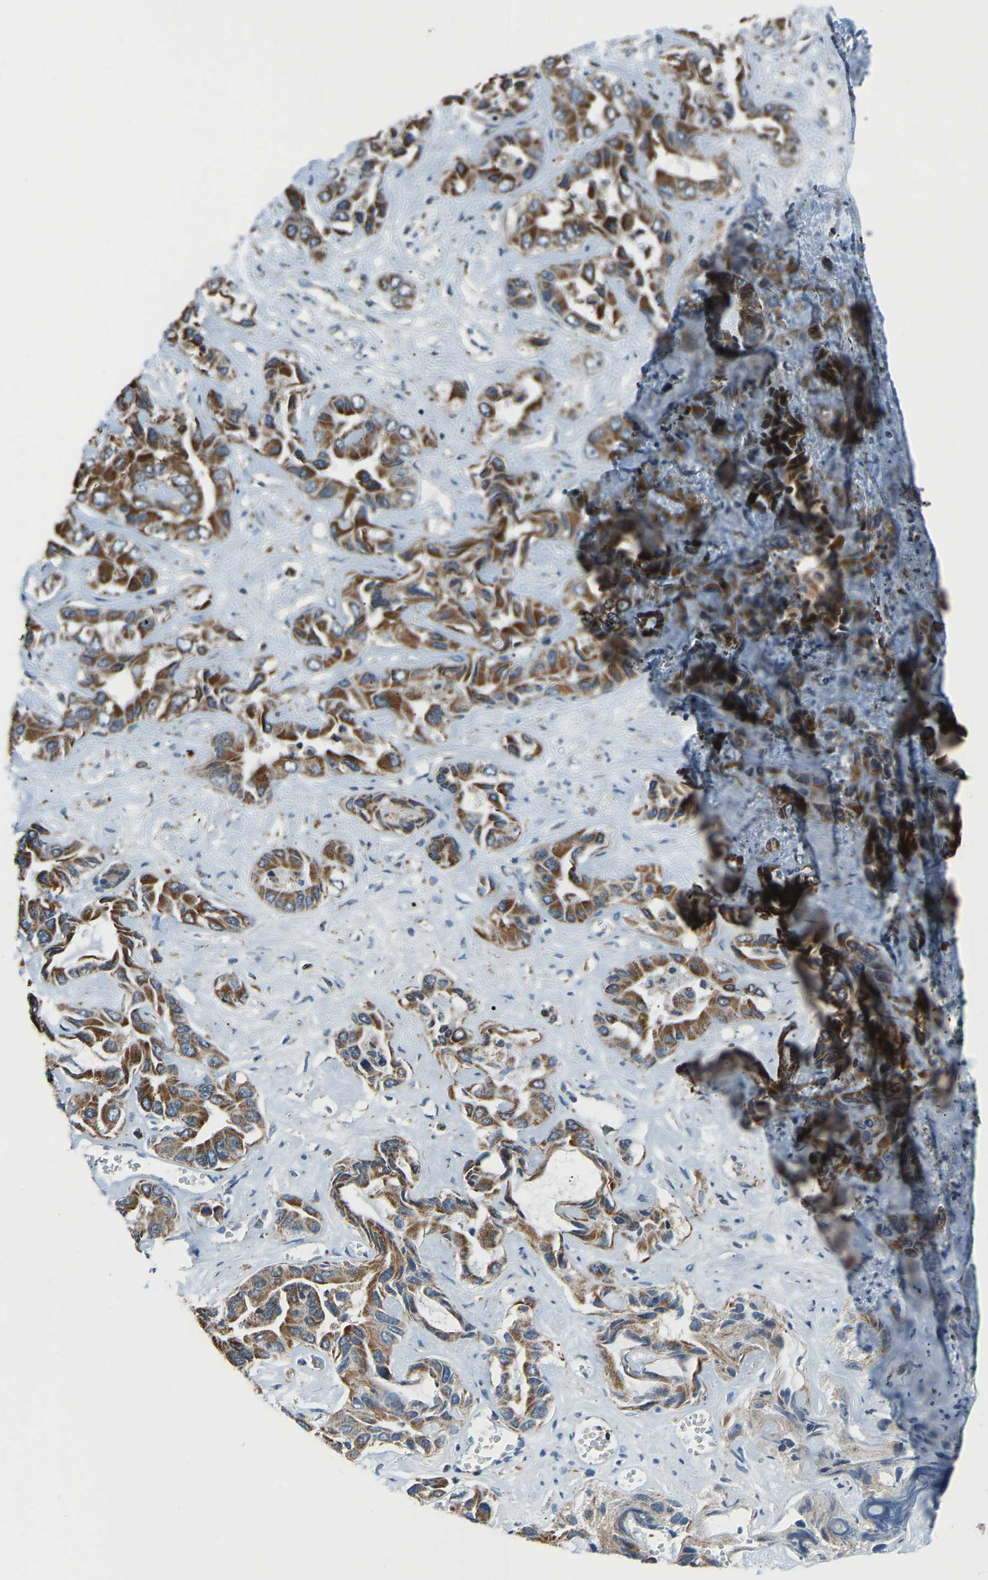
{"staining": {"intensity": "moderate", "quantity": "25%-75%", "location": "cytoplasmic/membranous"}, "tissue": "liver cancer", "cell_type": "Tumor cells", "image_type": "cancer", "snomed": [{"axis": "morphology", "description": "Cholangiocarcinoma"}, {"axis": "topography", "description": "Liver"}], "caption": "Protein expression analysis of human cholangiocarcinoma (liver) reveals moderate cytoplasmic/membranous expression in about 25%-75% of tumor cells.", "gene": "RBM33", "patient": {"sex": "female", "age": 52}}